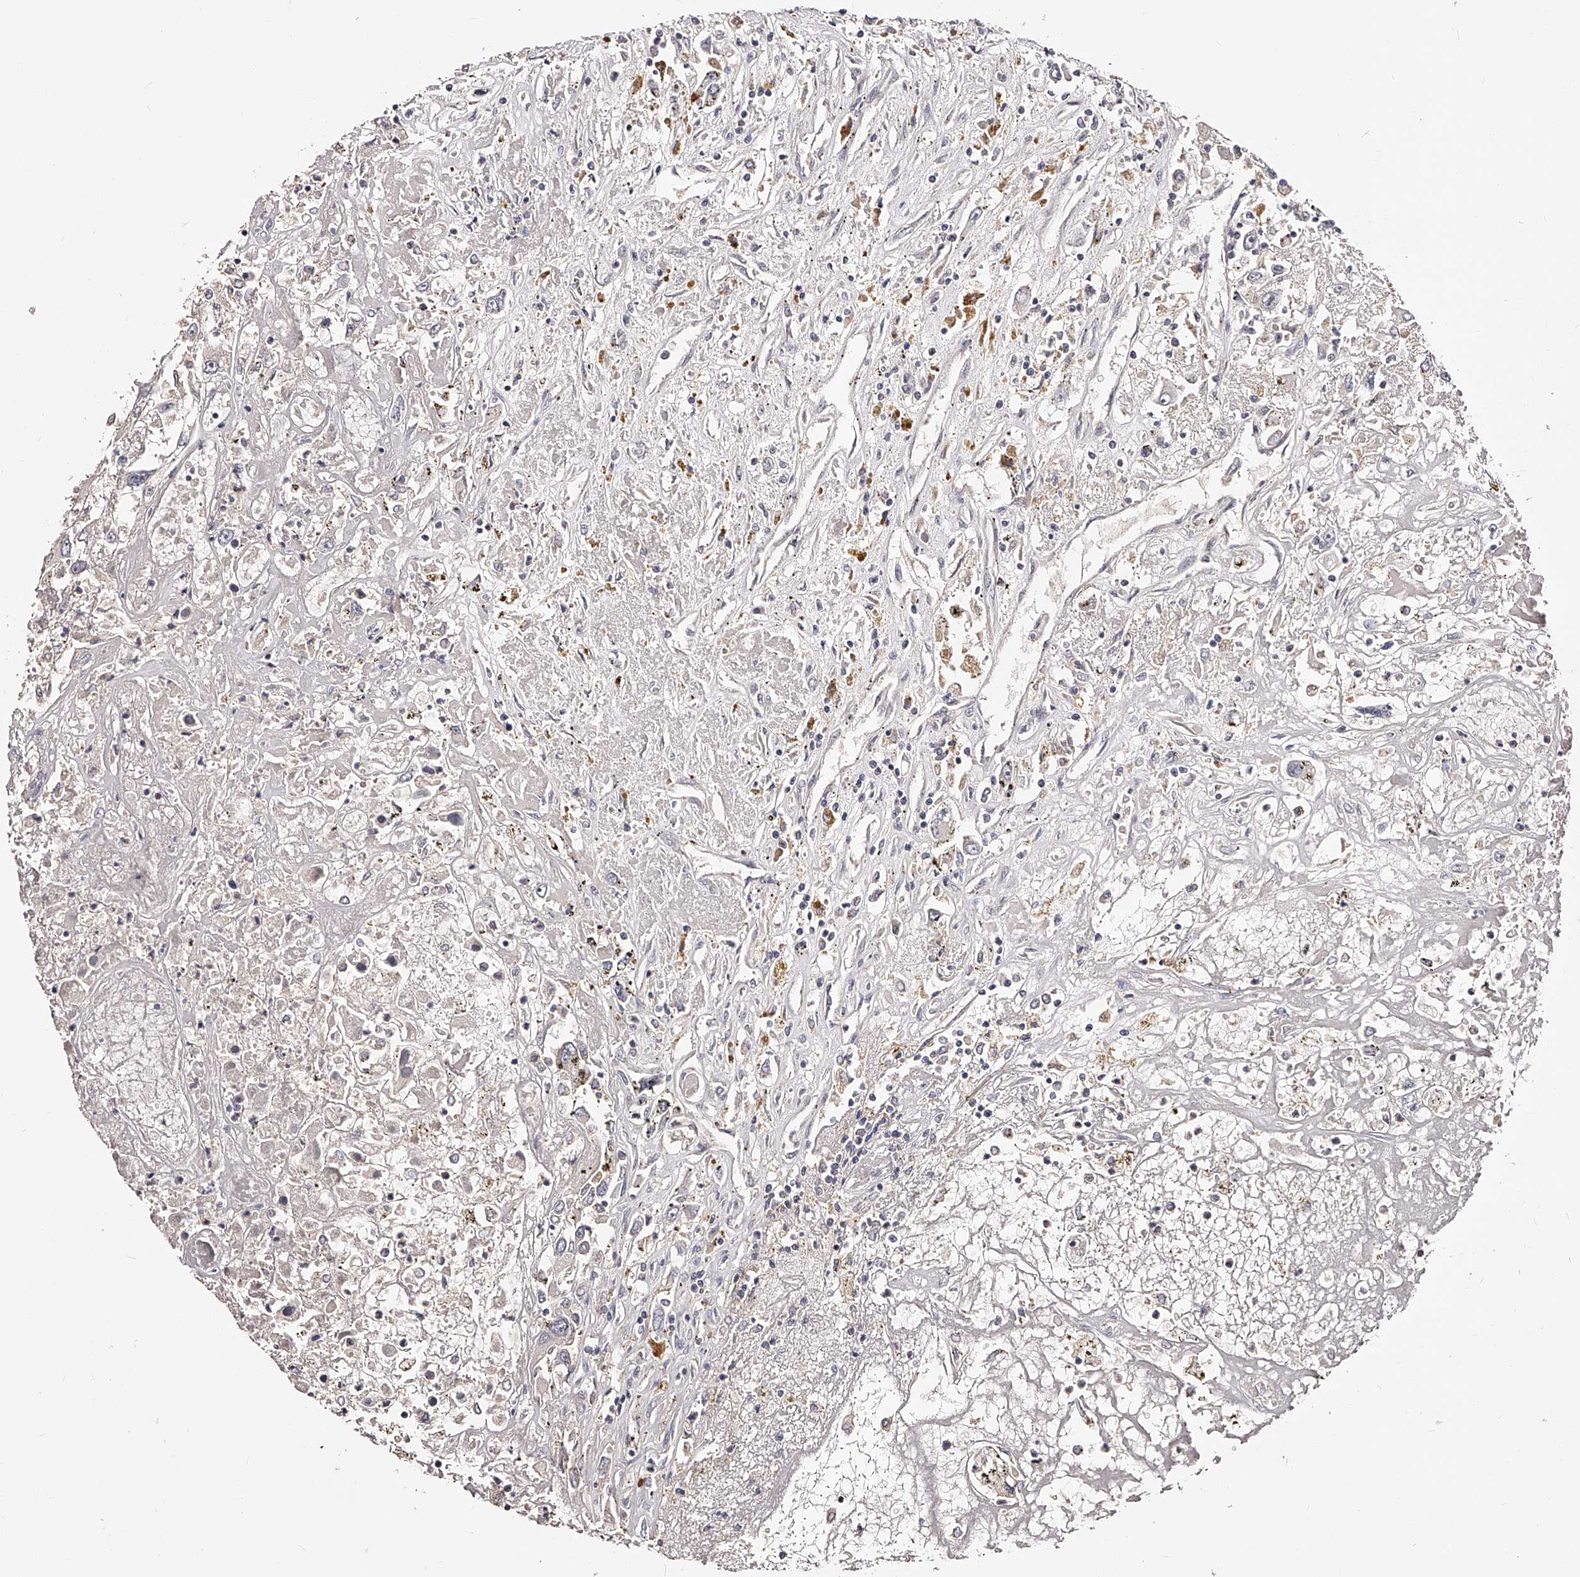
{"staining": {"intensity": "negative", "quantity": "none", "location": "none"}, "tissue": "renal cancer", "cell_type": "Tumor cells", "image_type": "cancer", "snomed": [{"axis": "morphology", "description": "Adenocarcinoma, NOS"}, {"axis": "topography", "description": "Kidney"}], "caption": "A micrograph of renal adenocarcinoma stained for a protein displays no brown staining in tumor cells.", "gene": "PHACTR1", "patient": {"sex": "female", "age": 52}}